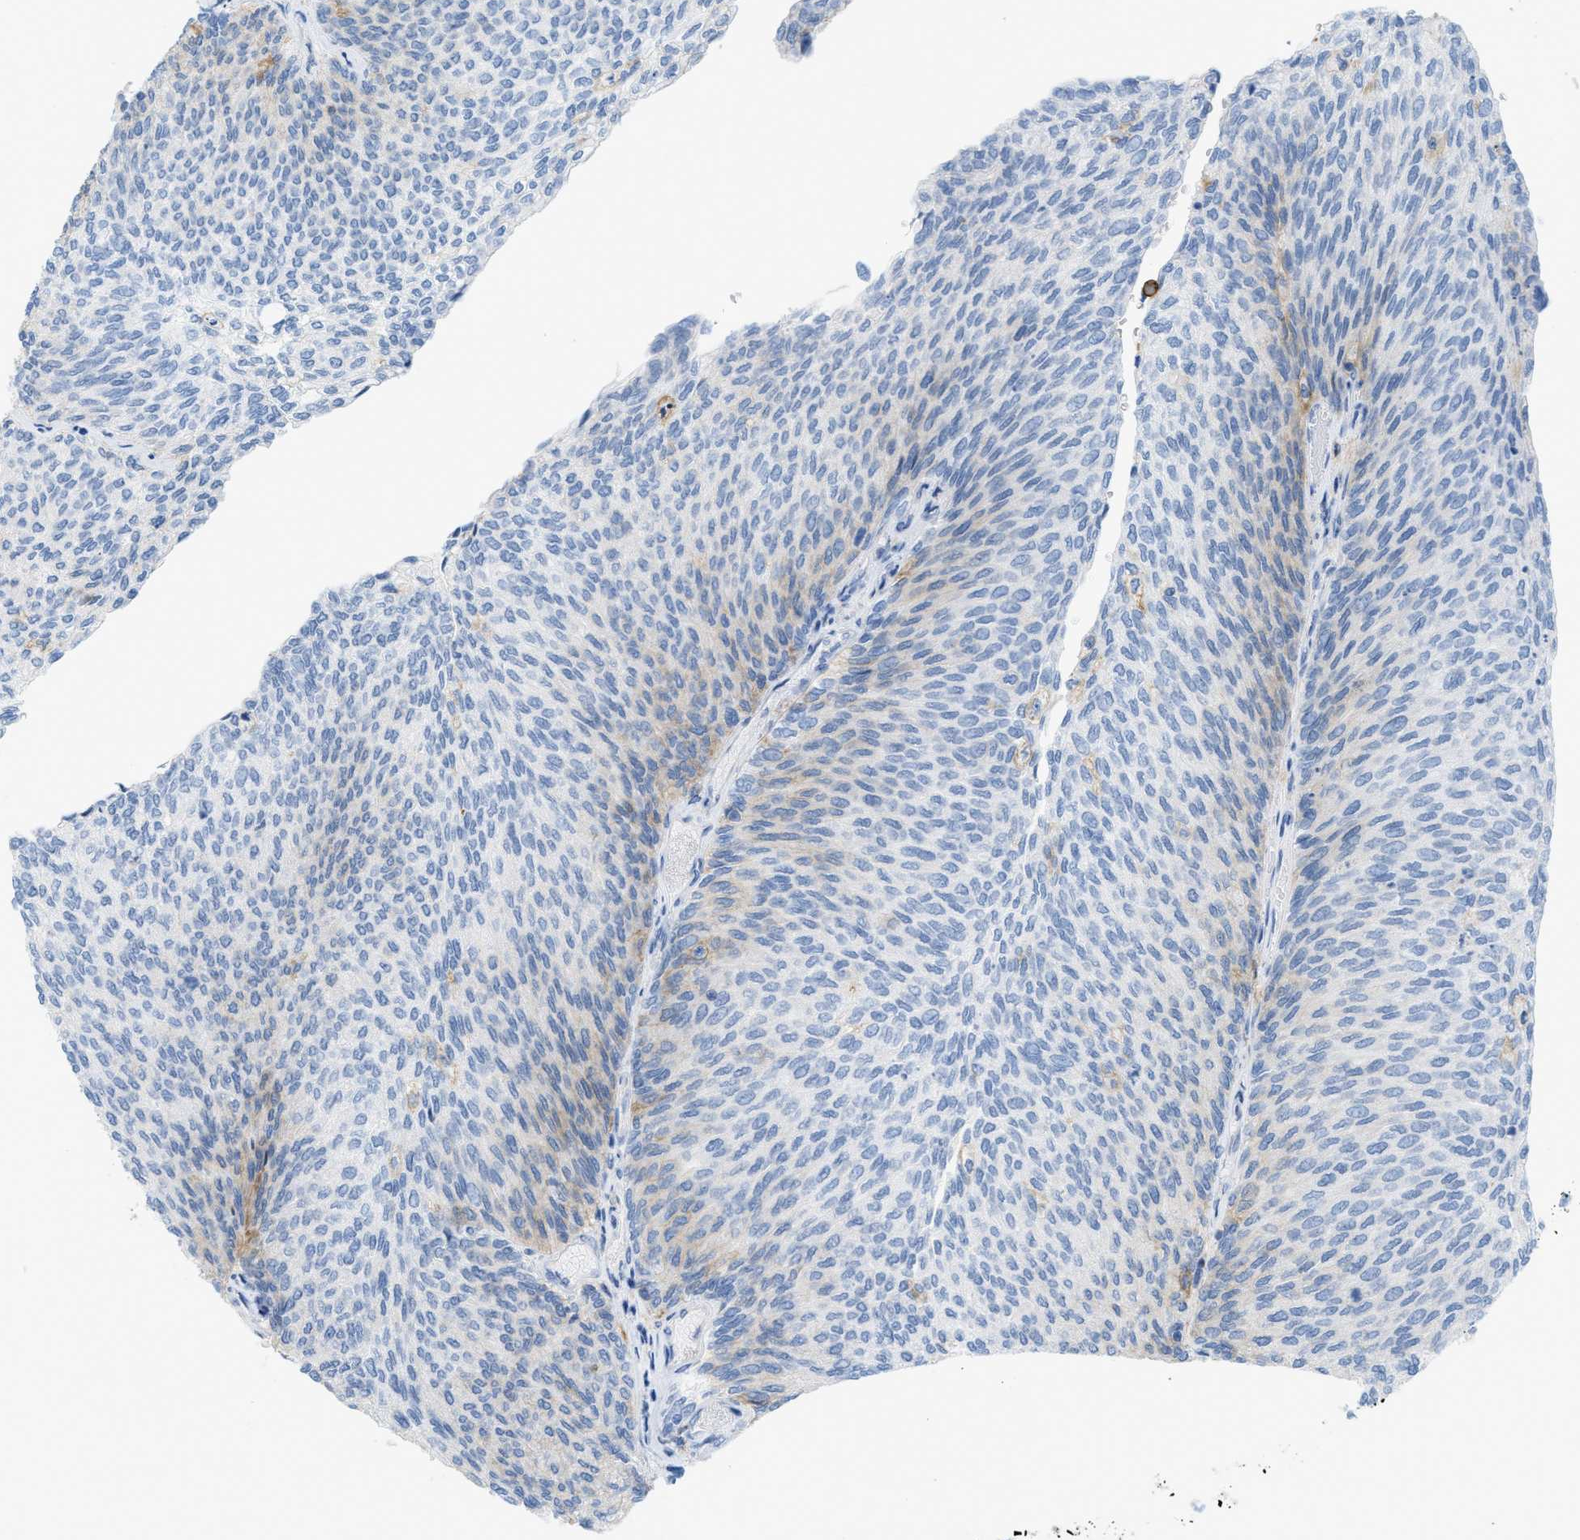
{"staining": {"intensity": "negative", "quantity": "none", "location": "none"}, "tissue": "urothelial cancer", "cell_type": "Tumor cells", "image_type": "cancer", "snomed": [{"axis": "morphology", "description": "Urothelial carcinoma, Low grade"}, {"axis": "topography", "description": "Urinary bladder"}], "caption": "This is a image of immunohistochemistry staining of urothelial carcinoma (low-grade), which shows no positivity in tumor cells.", "gene": "SLC3A2", "patient": {"sex": "female", "age": 79}}